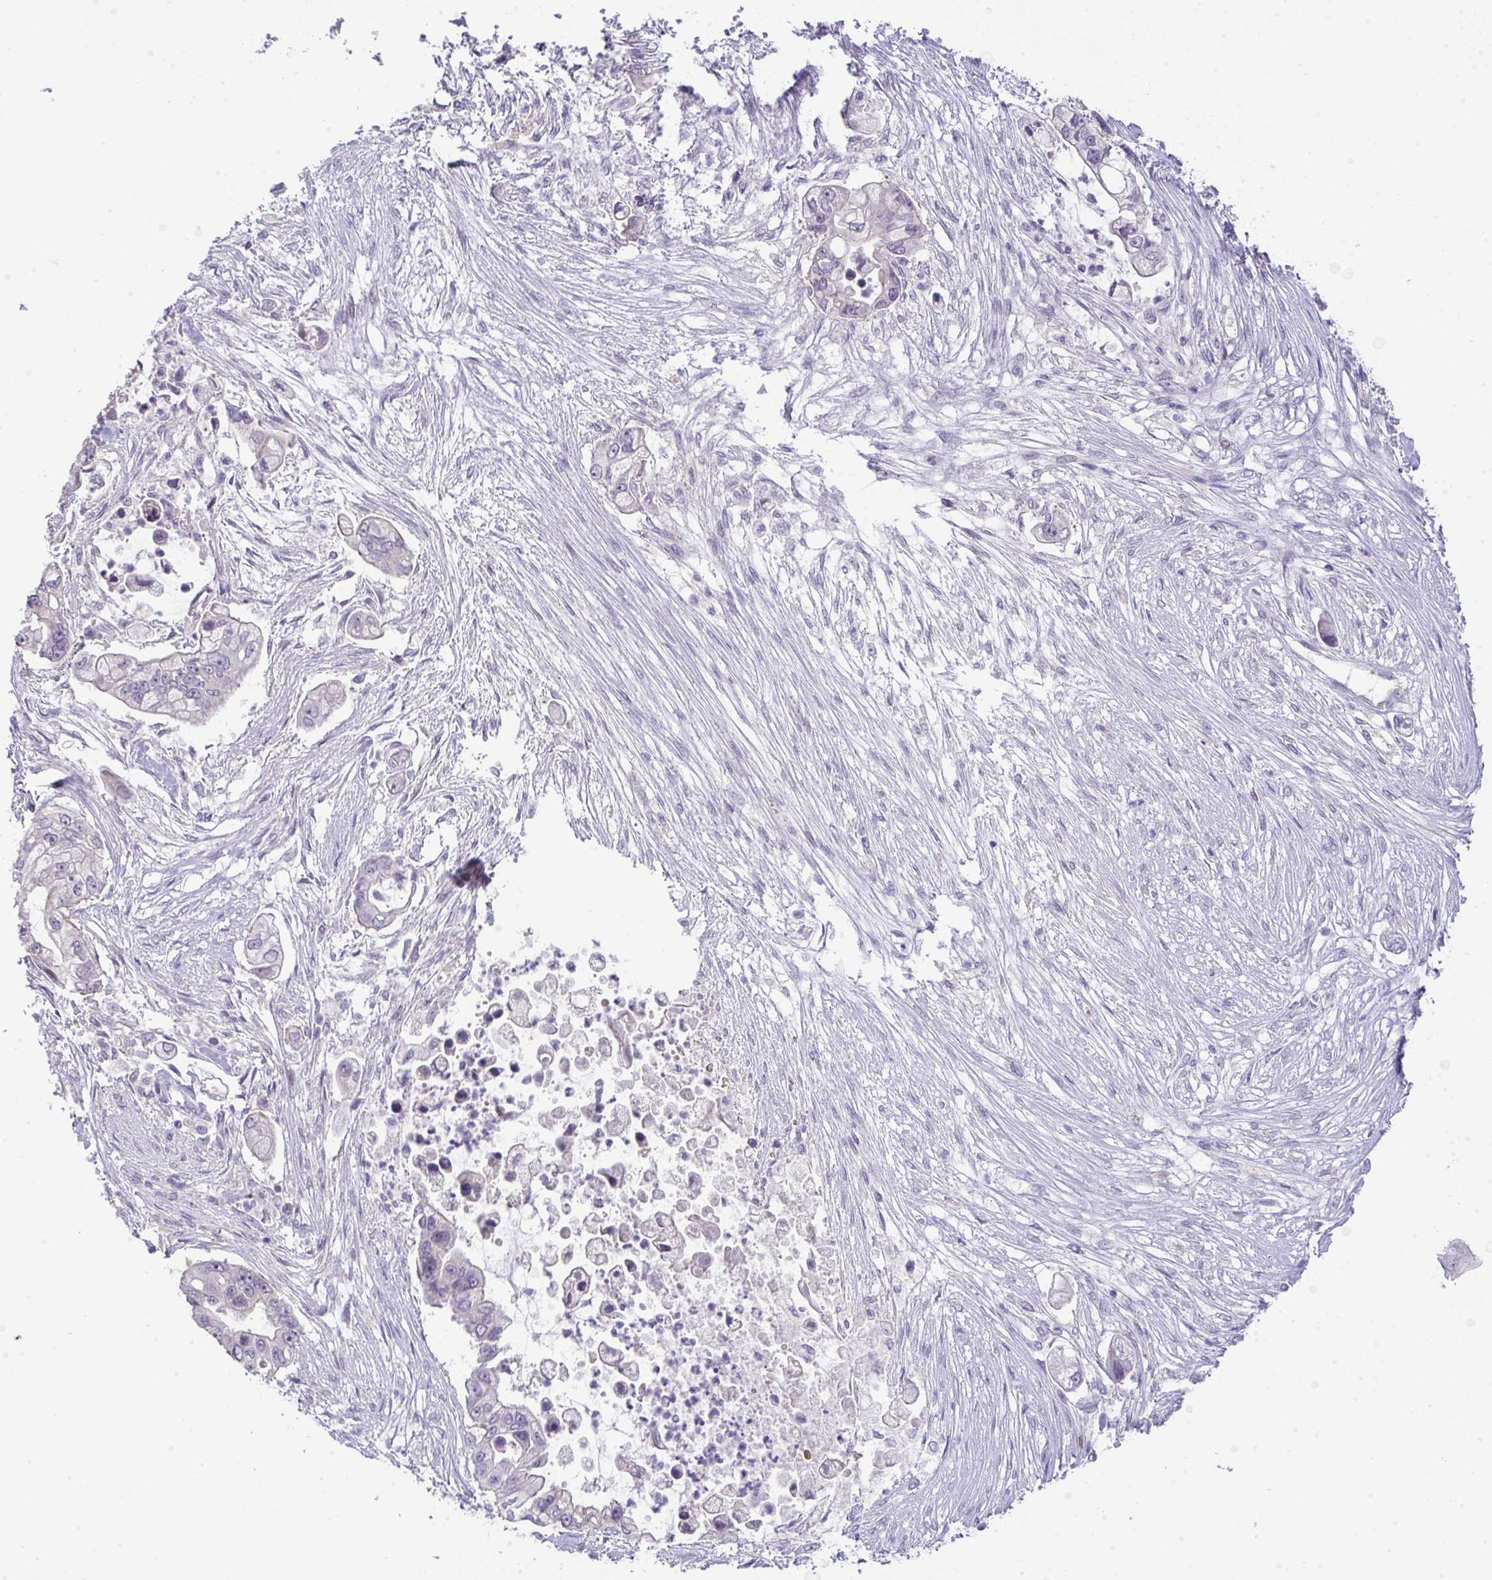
{"staining": {"intensity": "negative", "quantity": "none", "location": "none"}, "tissue": "pancreatic cancer", "cell_type": "Tumor cells", "image_type": "cancer", "snomed": [{"axis": "morphology", "description": "Adenocarcinoma, NOS"}, {"axis": "topography", "description": "Pancreas"}], "caption": "Tumor cells show no significant protein expression in adenocarcinoma (pancreatic). Nuclei are stained in blue.", "gene": "GALNT16", "patient": {"sex": "female", "age": 69}}